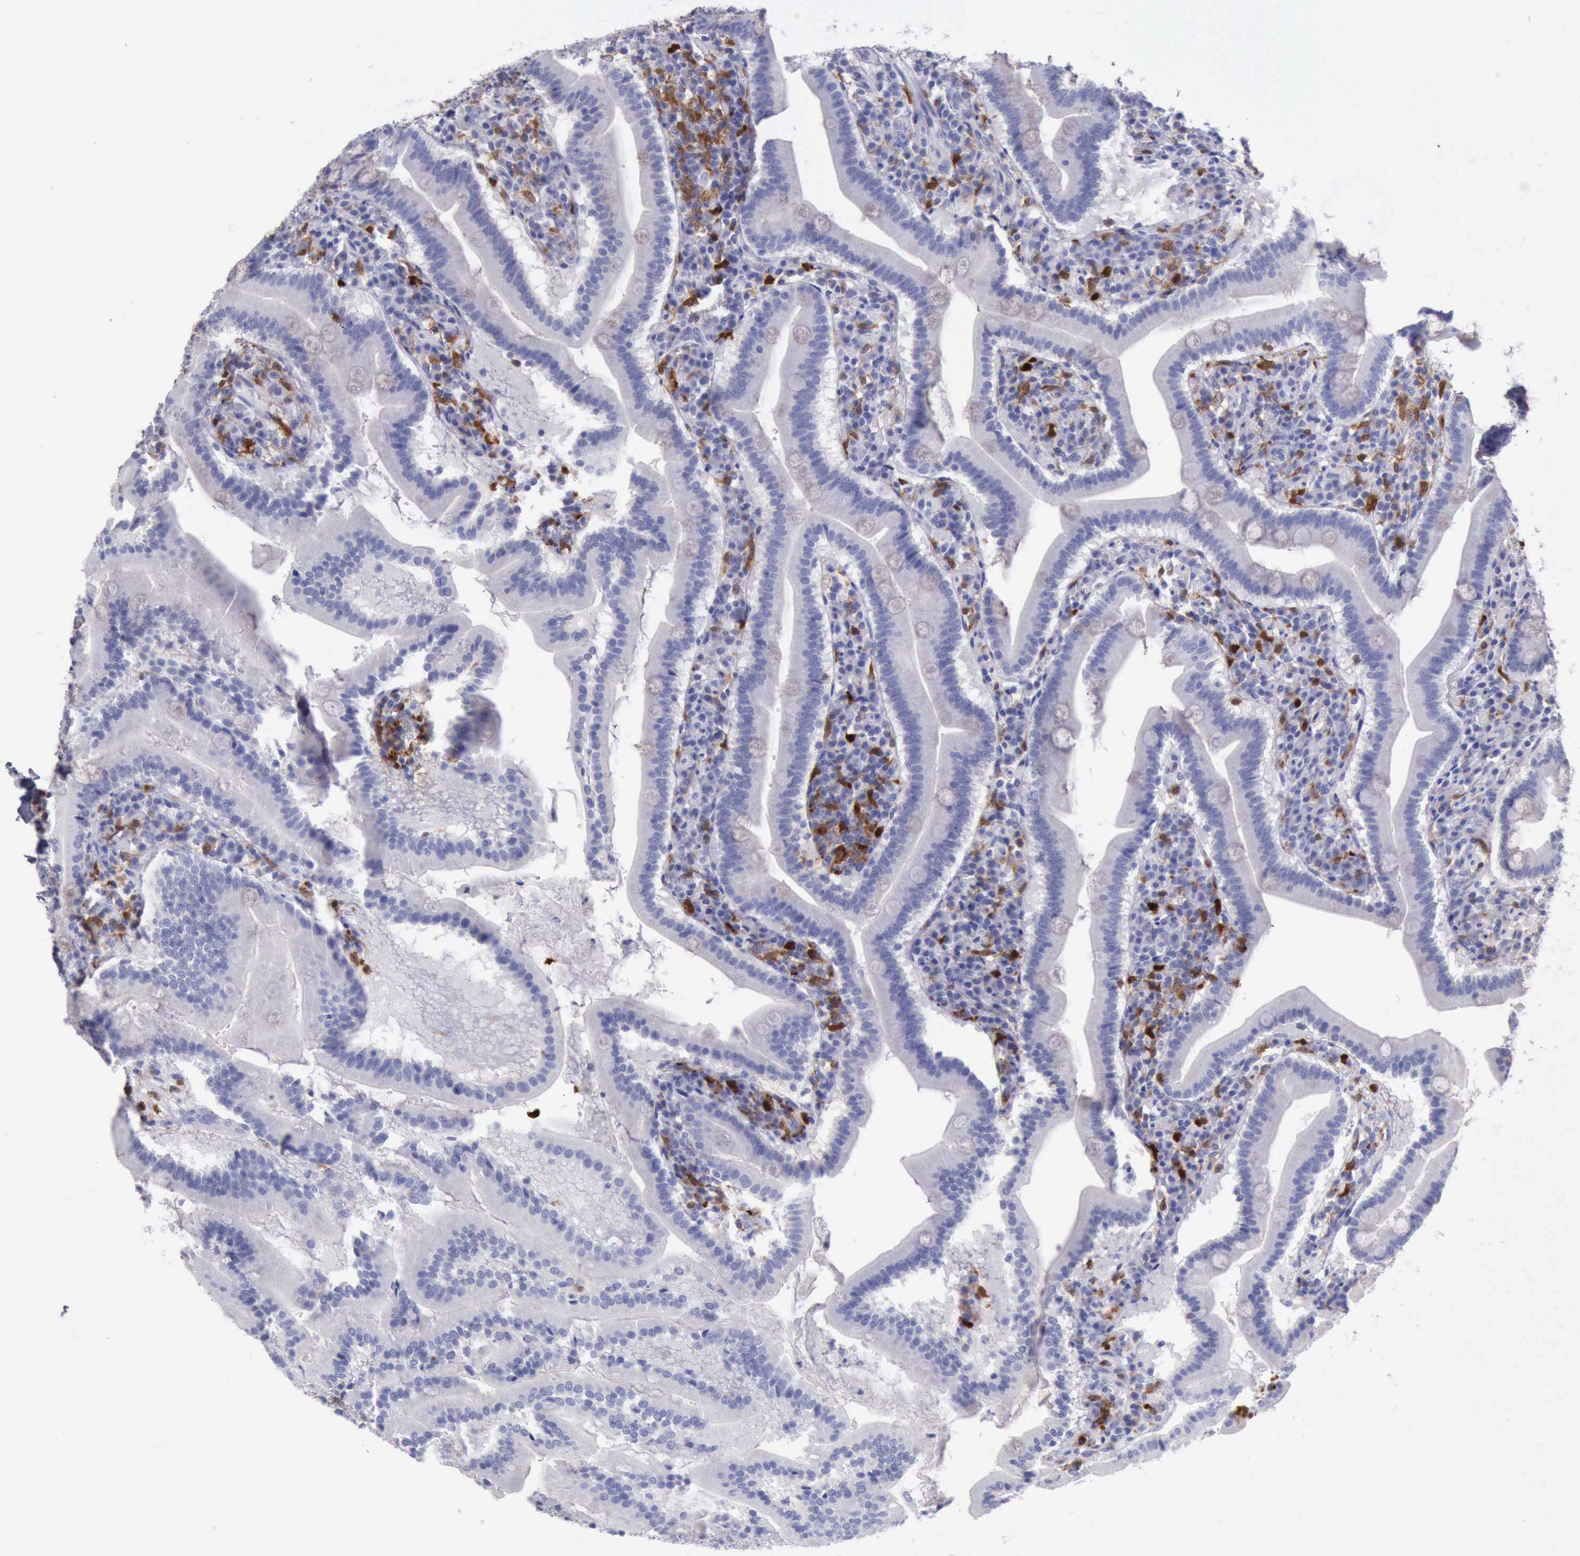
{"staining": {"intensity": "negative", "quantity": "none", "location": "none"}, "tissue": "duodenum", "cell_type": "Glandular cells", "image_type": "normal", "snomed": [{"axis": "morphology", "description": "Normal tissue, NOS"}, {"axis": "topography", "description": "Duodenum"}], "caption": "High power microscopy micrograph of an IHC histopathology image of unremarkable duodenum, revealing no significant expression in glandular cells.", "gene": "CSTA", "patient": {"sex": "male", "age": 50}}